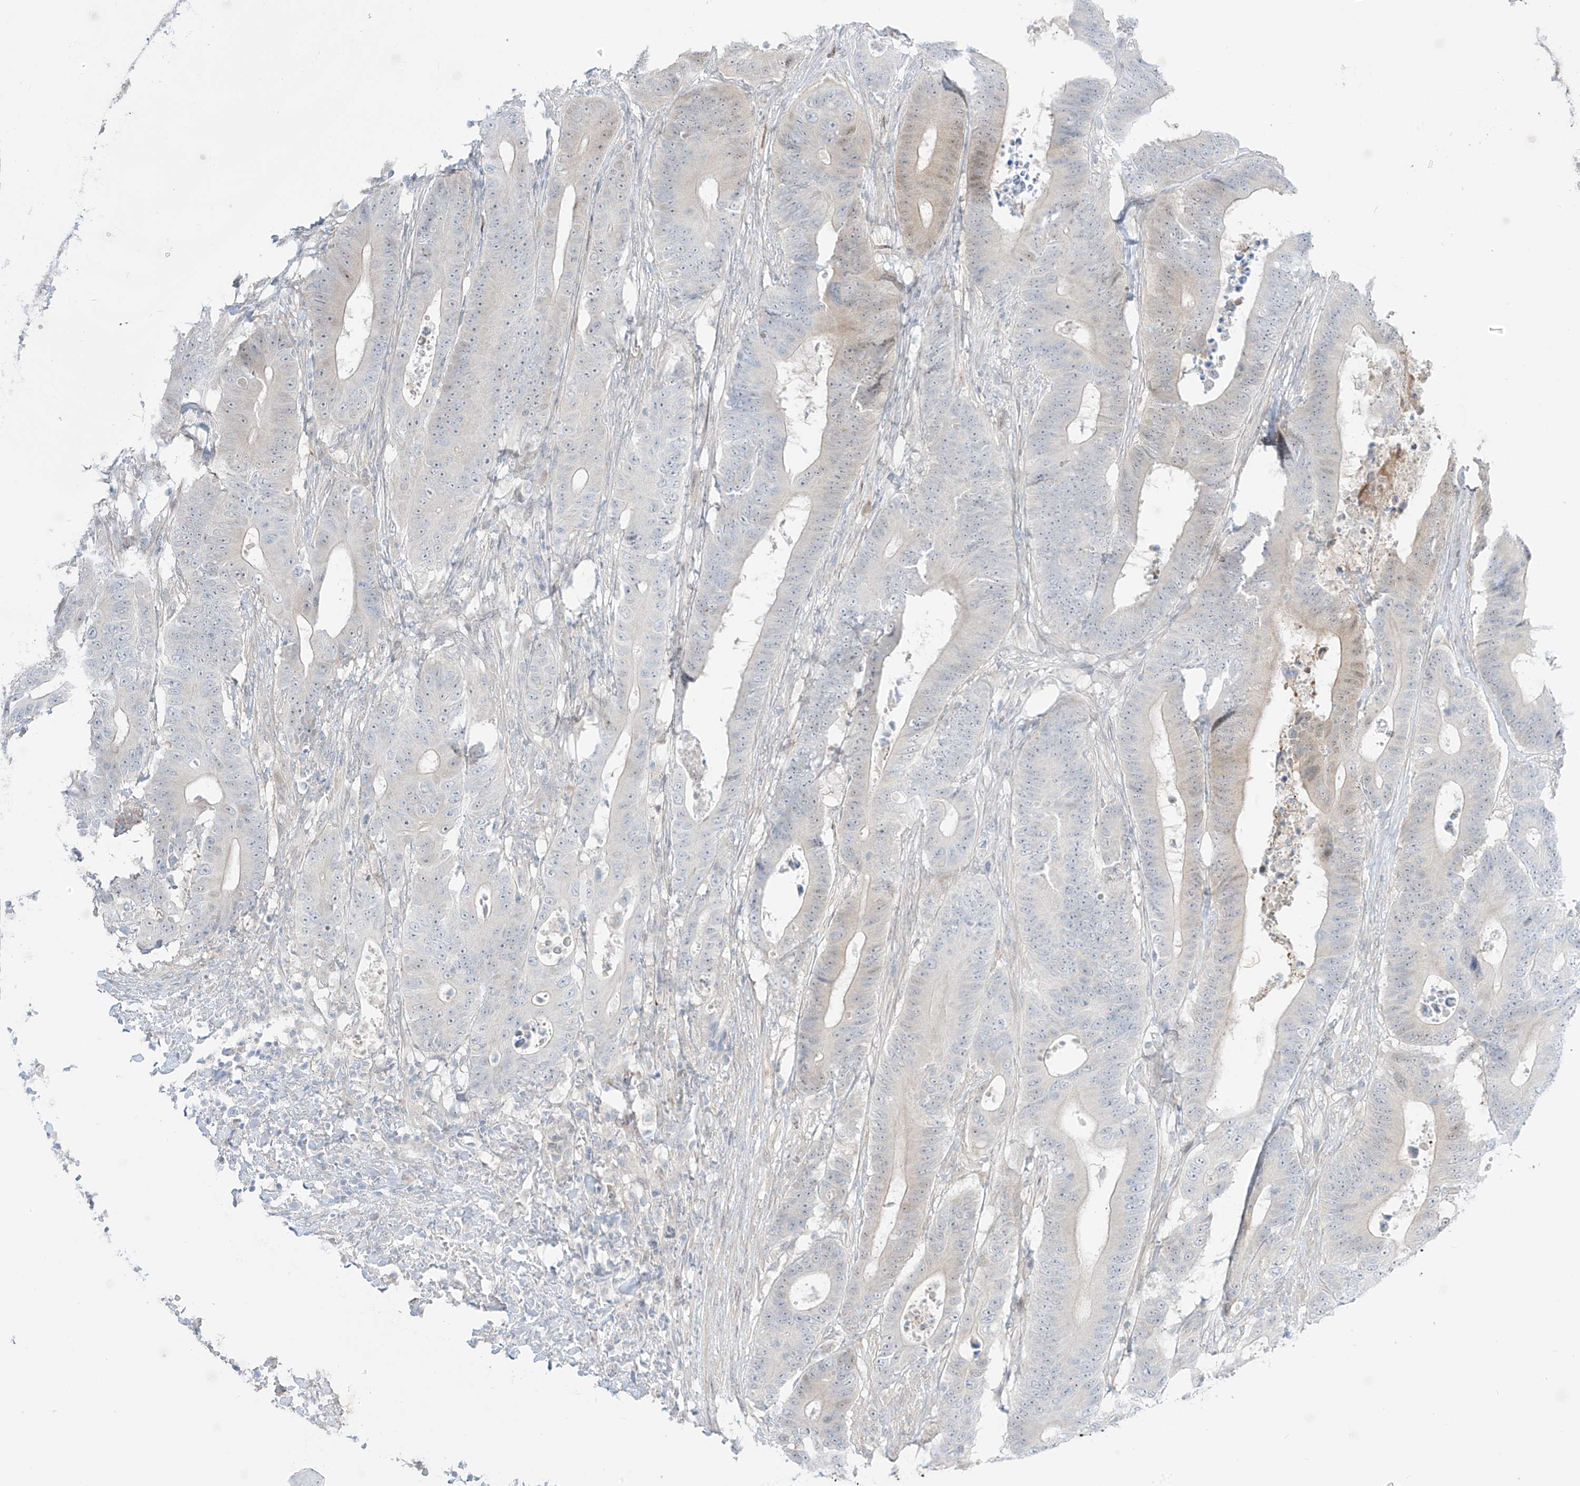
{"staining": {"intensity": "weak", "quantity": "<25%", "location": "cytoplasmic/membranous"}, "tissue": "colorectal cancer", "cell_type": "Tumor cells", "image_type": "cancer", "snomed": [{"axis": "morphology", "description": "Adenocarcinoma, NOS"}, {"axis": "topography", "description": "Colon"}], "caption": "Colorectal cancer stained for a protein using immunohistochemistry (IHC) displays no positivity tumor cells.", "gene": "ASPRV1", "patient": {"sex": "male", "age": 83}}